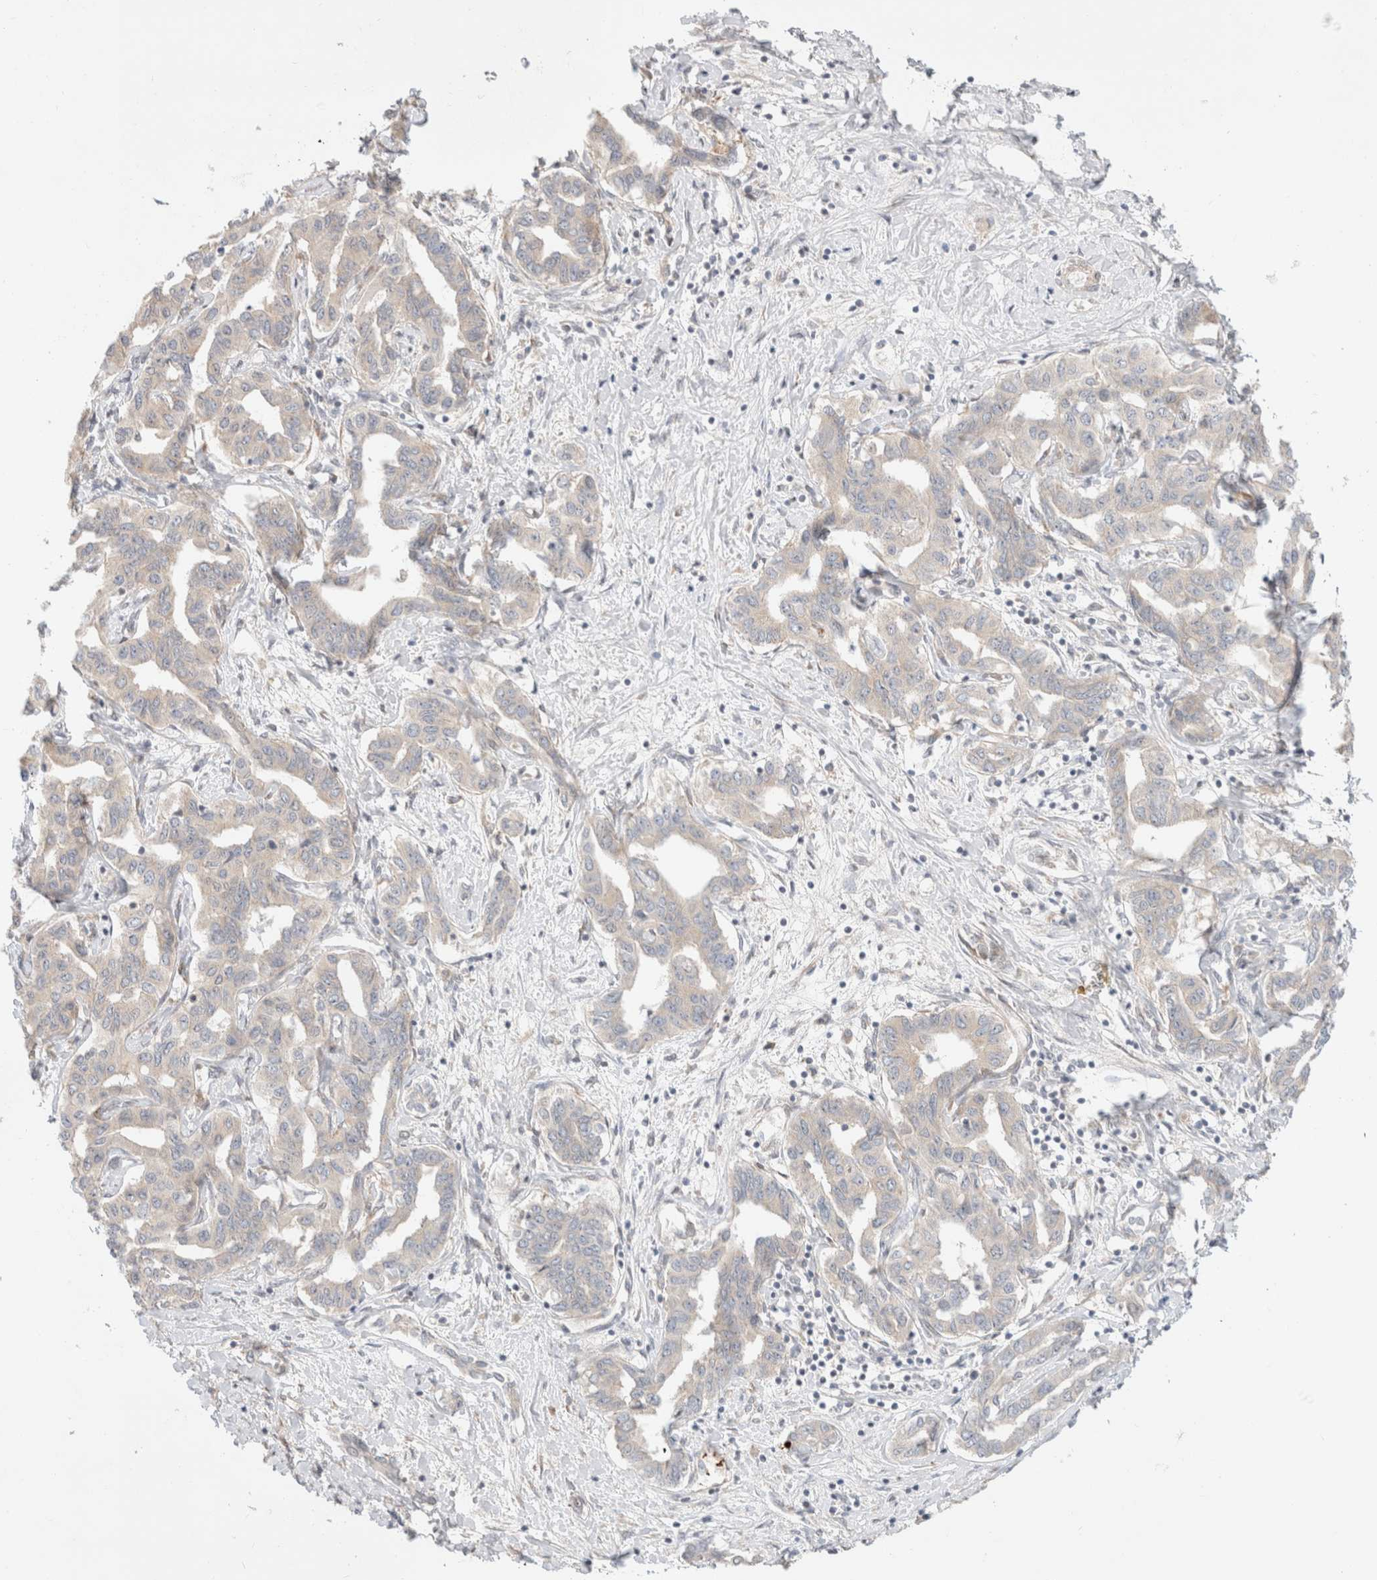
{"staining": {"intensity": "negative", "quantity": "none", "location": "none"}, "tissue": "liver cancer", "cell_type": "Tumor cells", "image_type": "cancer", "snomed": [{"axis": "morphology", "description": "Cholangiocarcinoma"}, {"axis": "topography", "description": "Liver"}], "caption": "High magnification brightfield microscopy of cholangiocarcinoma (liver) stained with DAB (brown) and counterstained with hematoxylin (blue): tumor cells show no significant positivity.", "gene": "MARK3", "patient": {"sex": "male", "age": 59}}